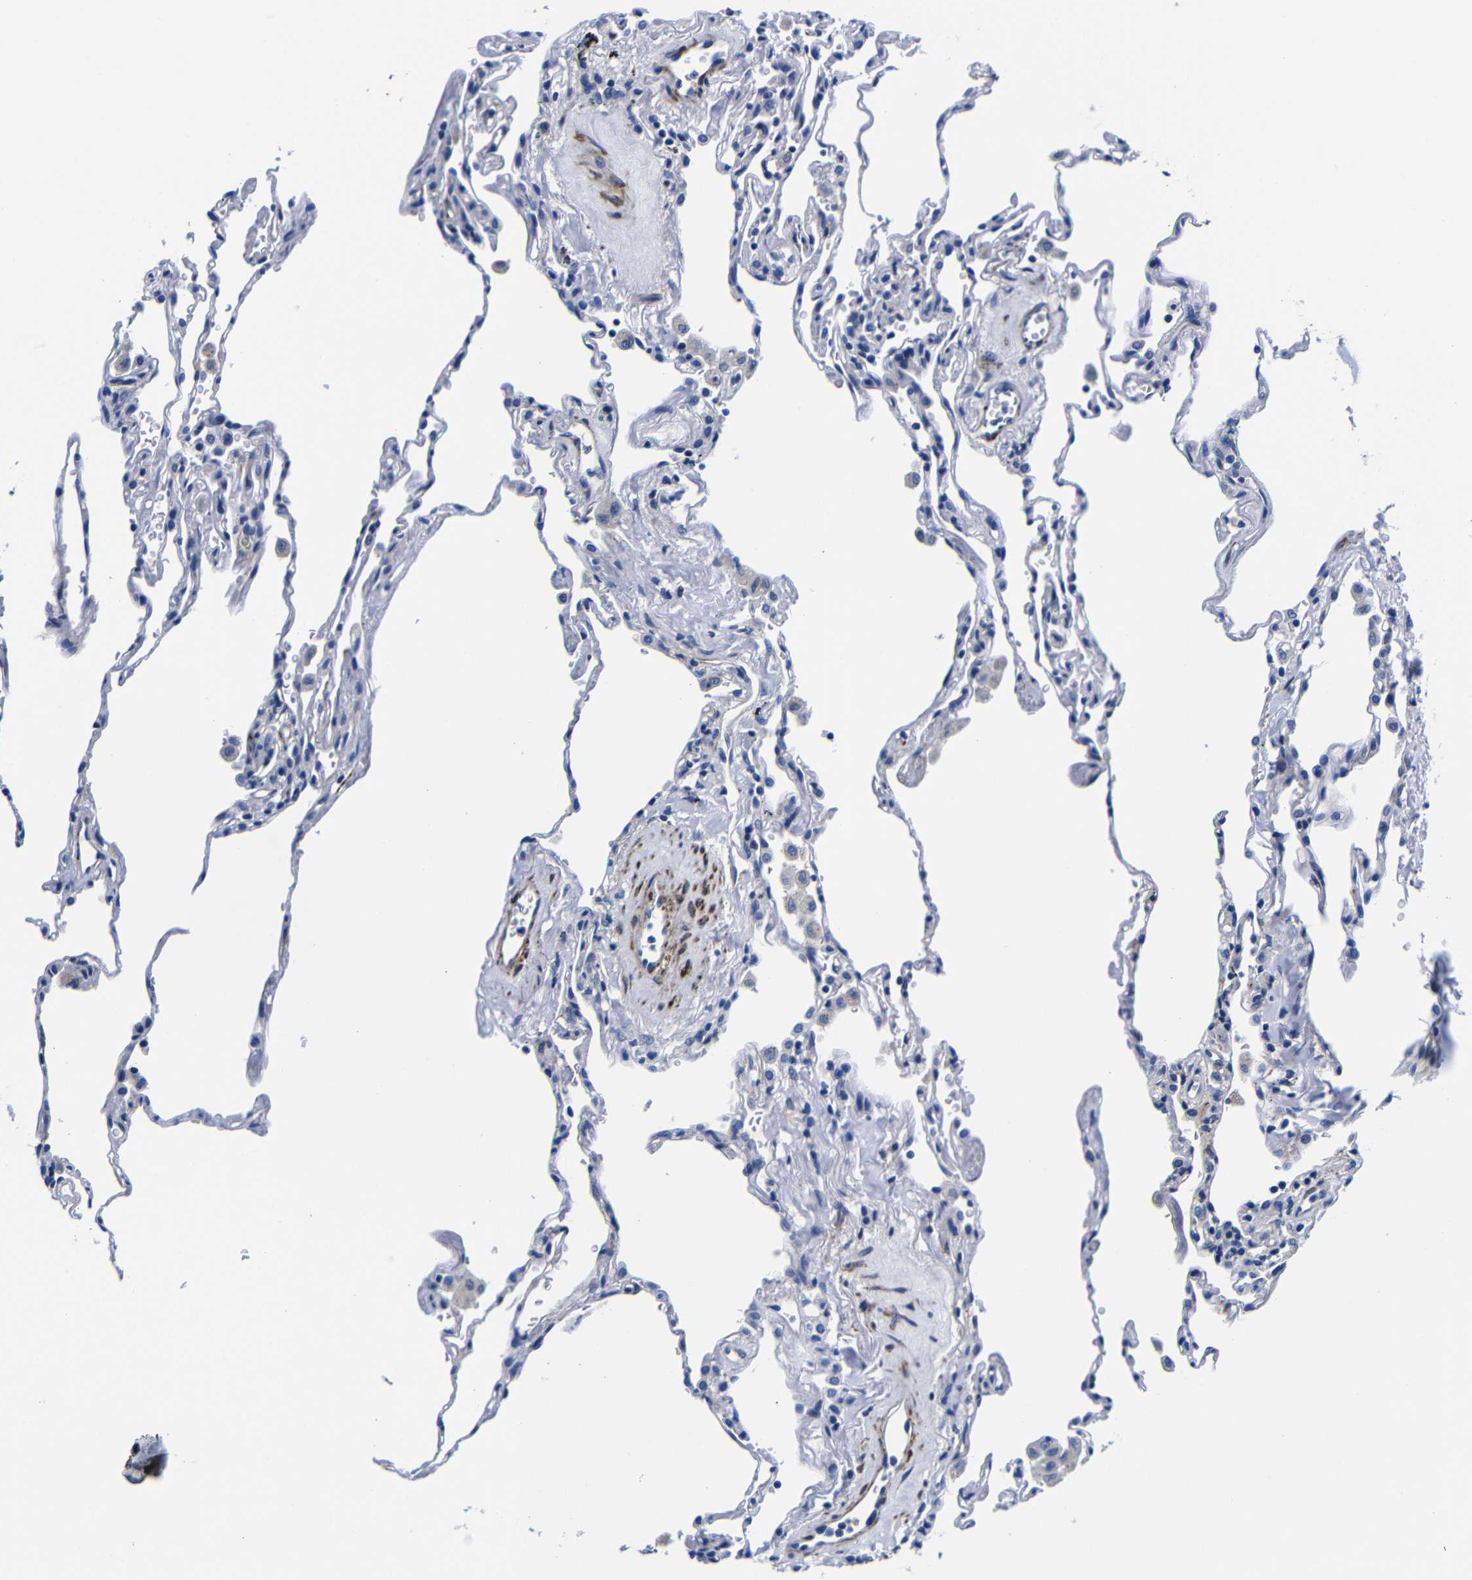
{"staining": {"intensity": "negative", "quantity": "none", "location": "none"}, "tissue": "lung", "cell_type": "Alveolar cells", "image_type": "normal", "snomed": [{"axis": "morphology", "description": "Normal tissue, NOS"}, {"axis": "topography", "description": "Lung"}], "caption": "Immunohistochemistry of normal human lung displays no expression in alveolar cells.", "gene": "LRIG1", "patient": {"sex": "male", "age": 59}}